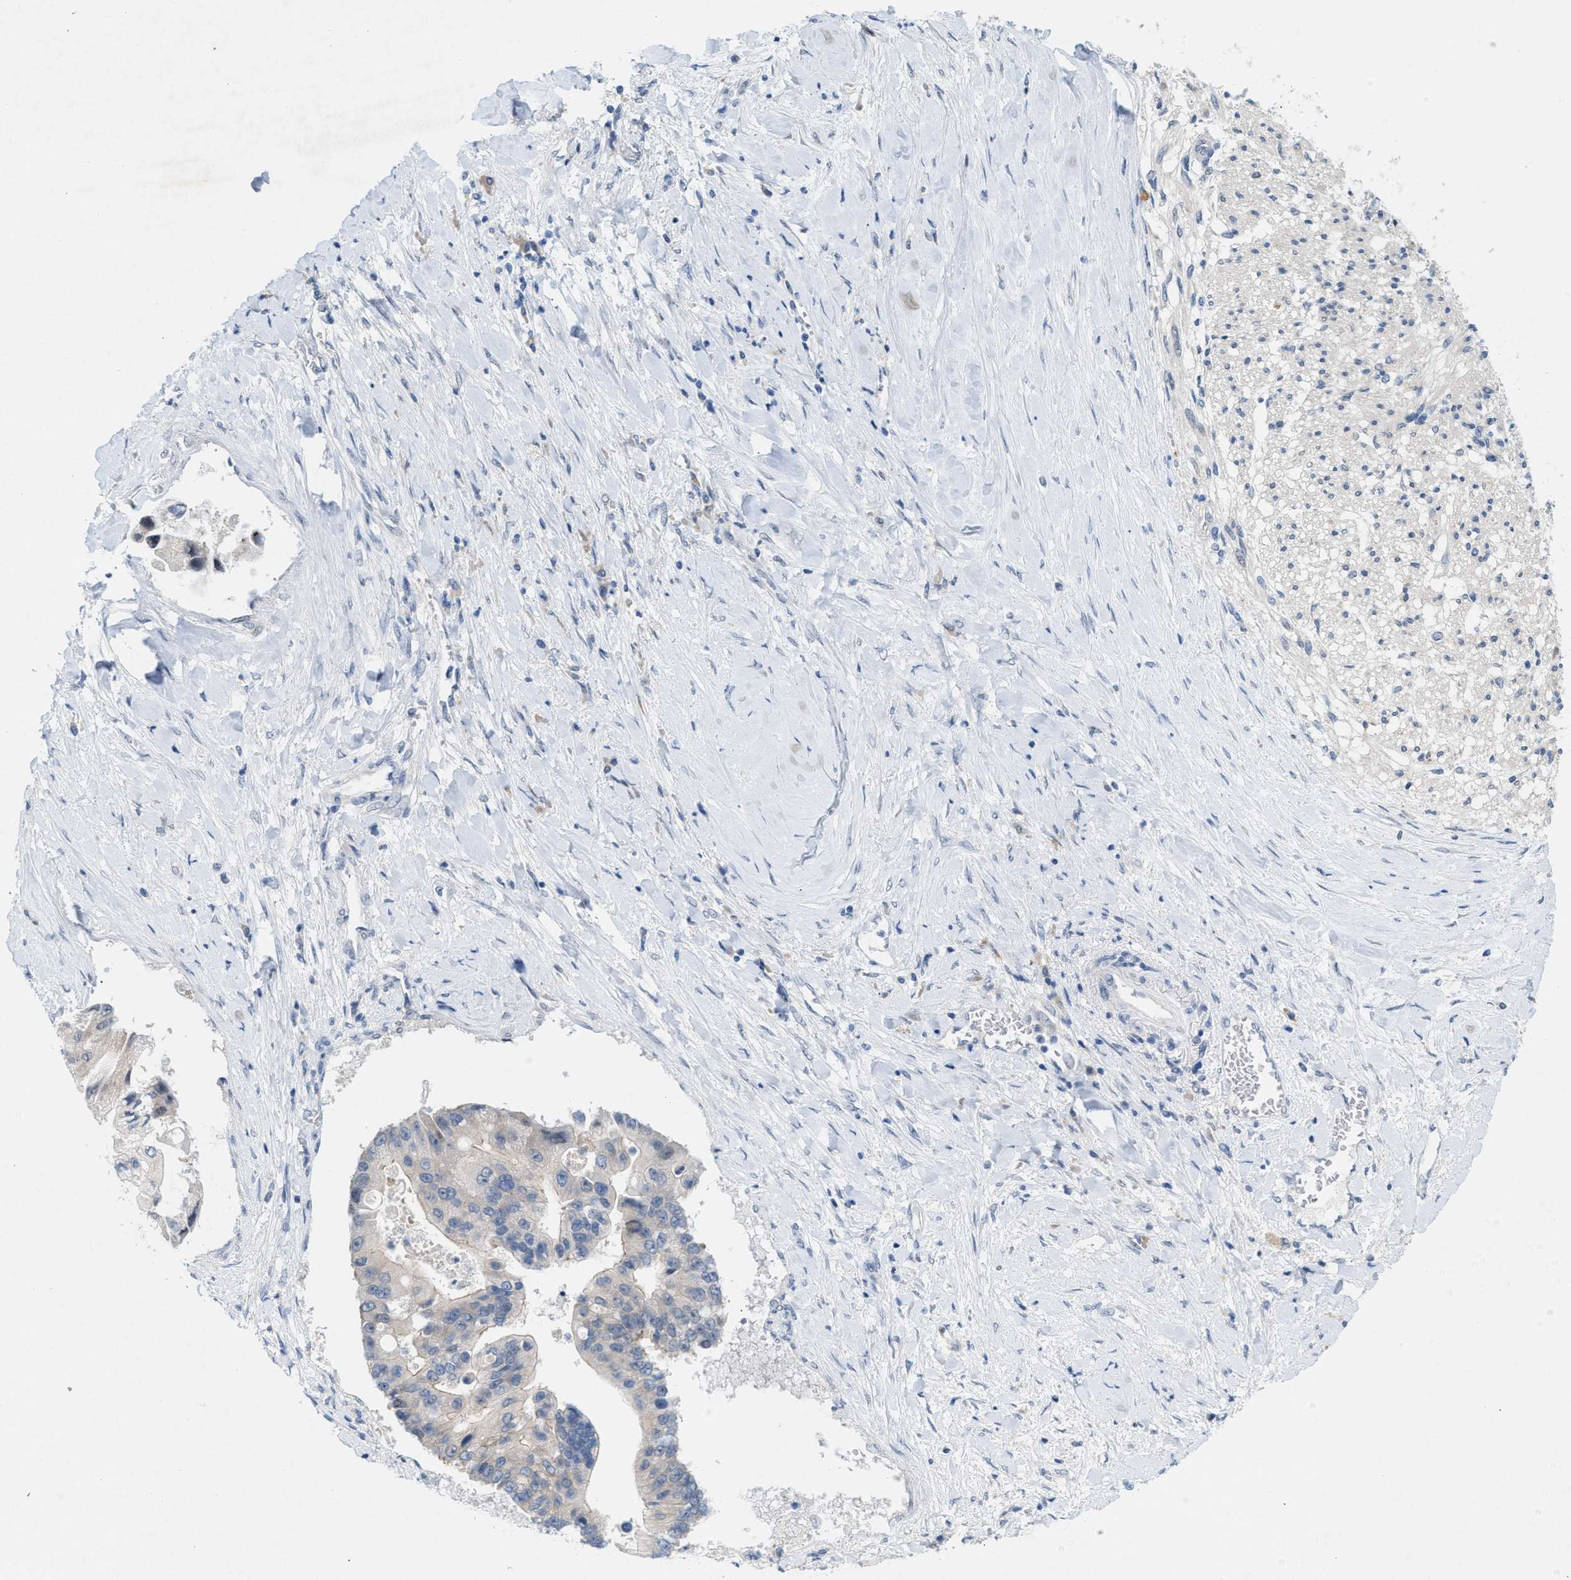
{"staining": {"intensity": "negative", "quantity": "none", "location": "none"}, "tissue": "liver cancer", "cell_type": "Tumor cells", "image_type": "cancer", "snomed": [{"axis": "morphology", "description": "Cholangiocarcinoma"}, {"axis": "topography", "description": "Liver"}], "caption": "Immunohistochemical staining of human liver cancer (cholangiocarcinoma) displays no significant positivity in tumor cells. (DAB immunohistochemistry with hematoxylin counter stain).", "gene": "WIPI2", "patient": {"sex": "male", "age": 50}}